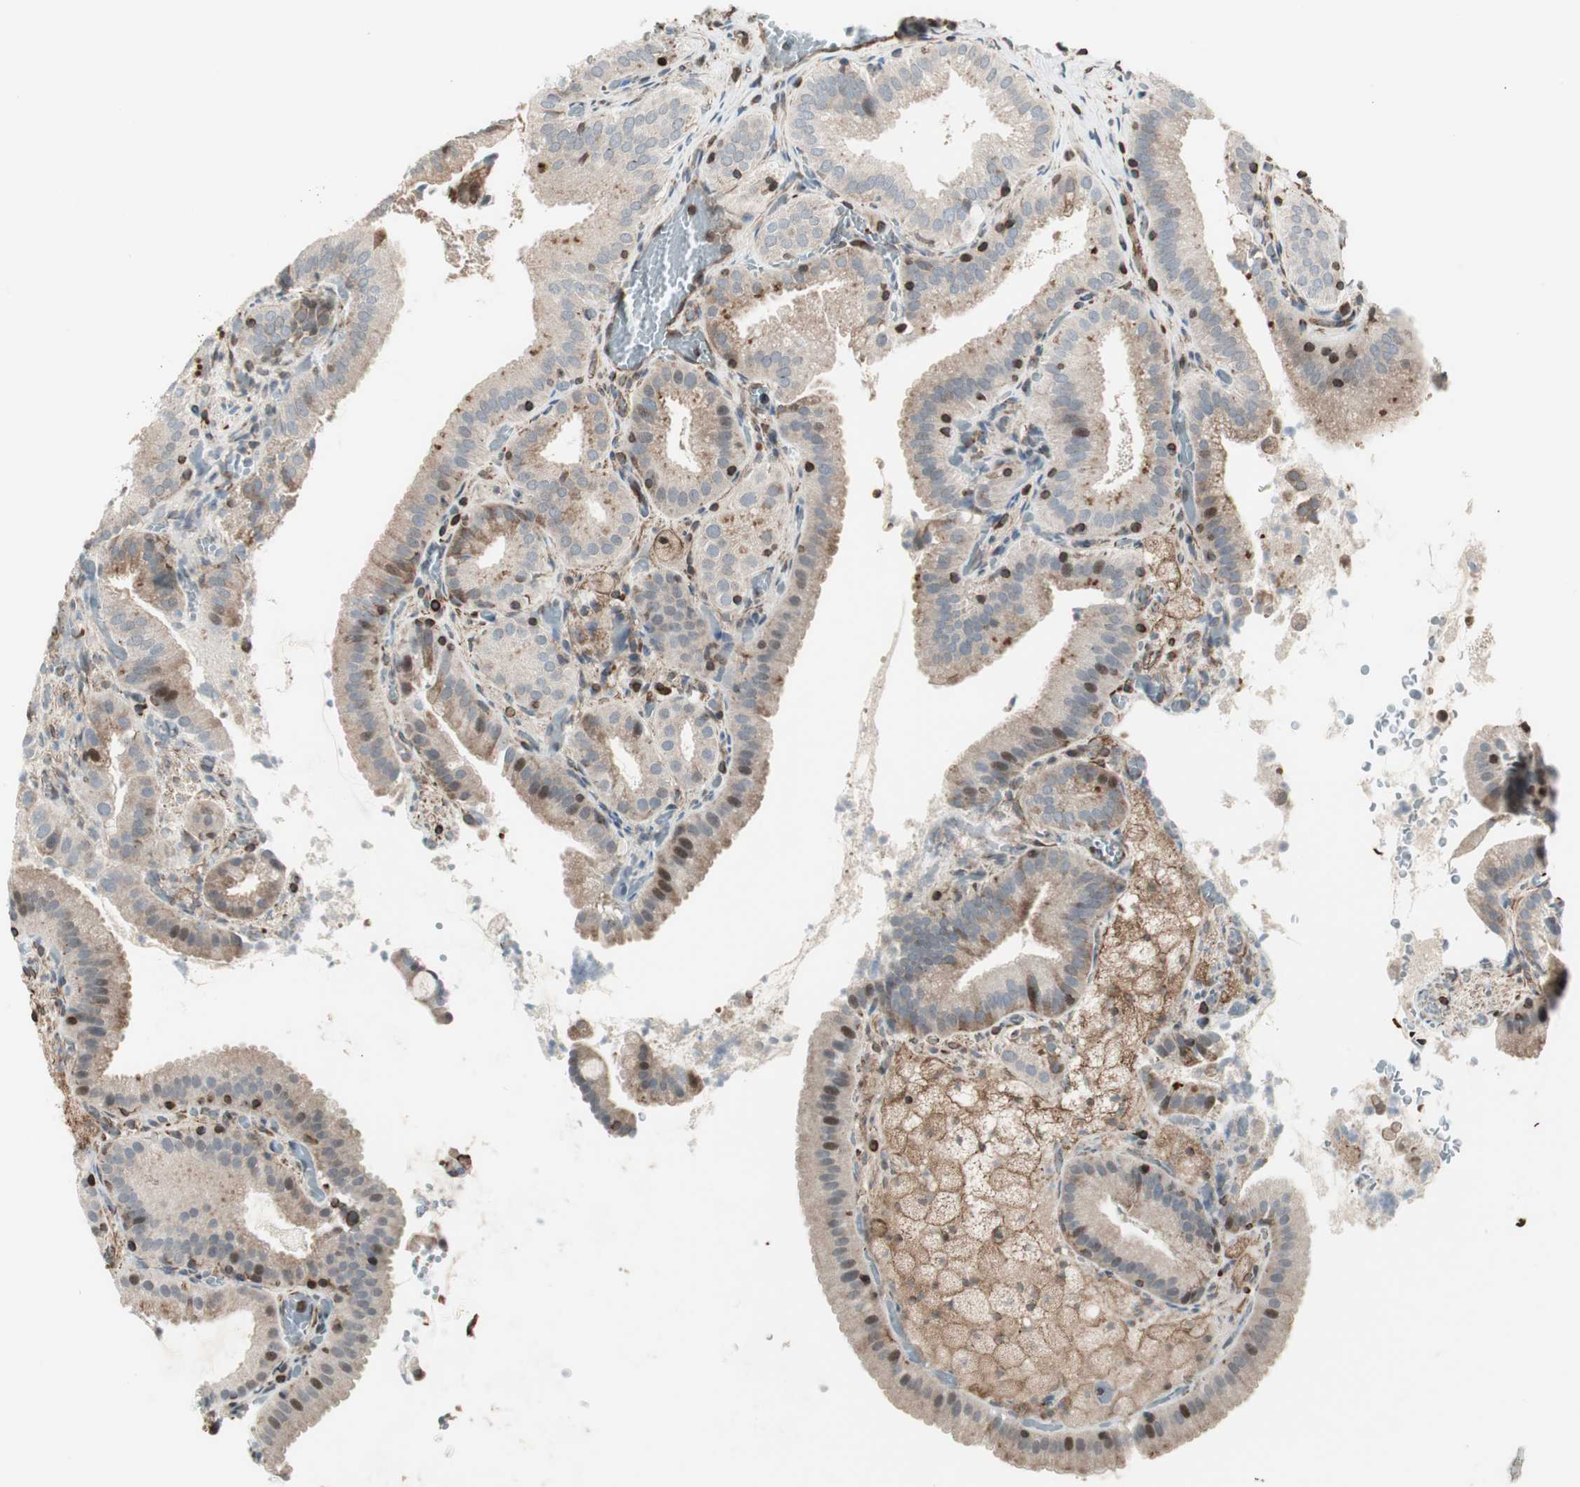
{"staining": {"intensity": "moderate", "quantity": "<25%", "location": "nuclear"}, "tissue": "gallbladder", "cell_type": "Glandular cells", "image_type": "normal", "snomed": [{"axis": "morphology", "description": "Normal tissue, NOS"}, {"axis": "topography", "description": "Gallbladder"}], "caption": "Immunohistochemistry (IHC) image of benign gallbladder stained for a protein (brown), which displays low levels of moderate nuclear staining in about <25% of glandular cells.", "gene": "MAD2L2", "patient": {"sex": "male", "age": 54}}